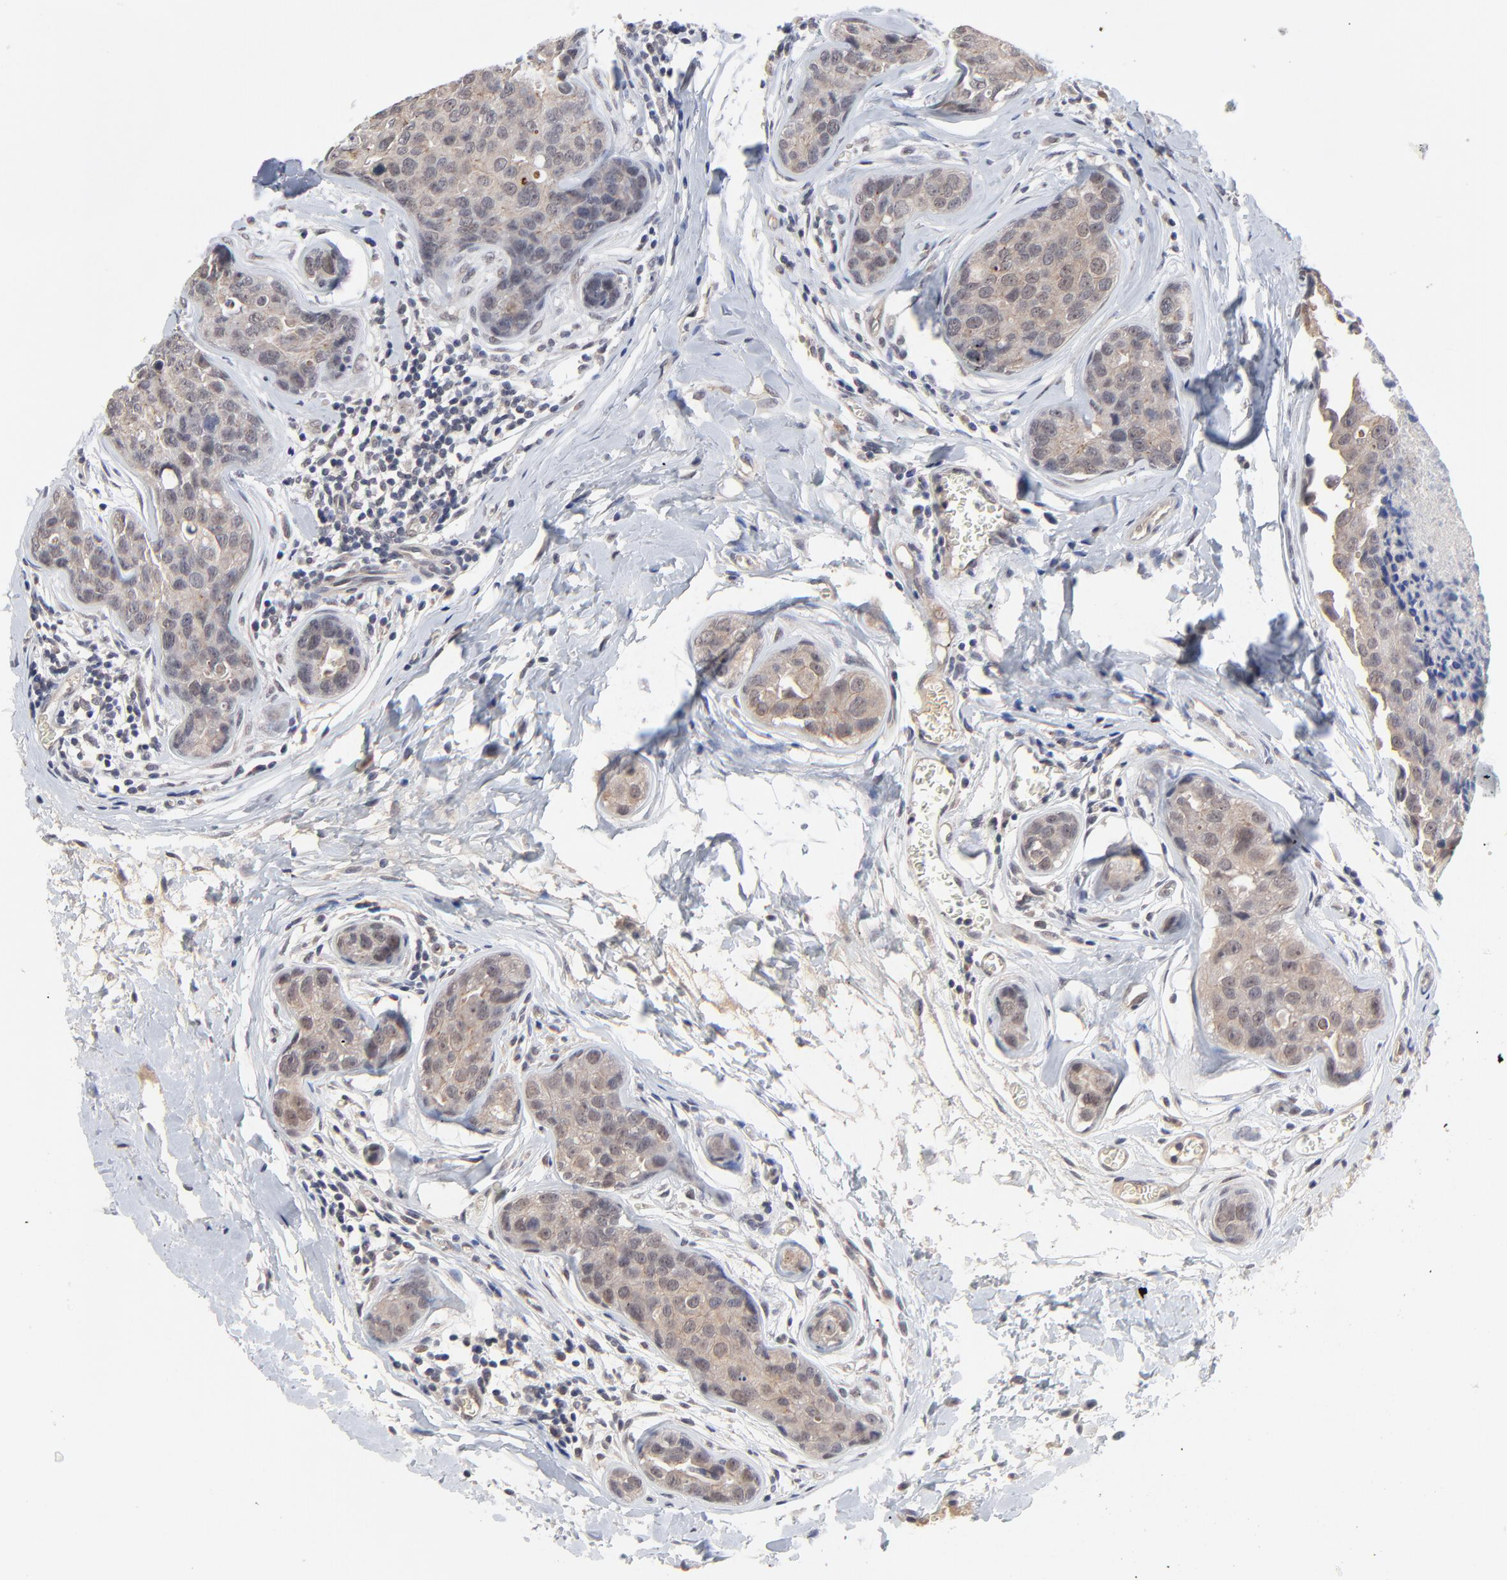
{"staining": {"intensity": "weak", "quantity": ">75%", "location": "cytoplasmic/membranous,nuclear"}, "tissue": "breast cancer", "cell_type": "Tumor cells", "image_type": "cancer", "snomed": [{"axis": "morphology", "description": "Duct carcinoma"}, {"axis": "topography", "description": "Breast"}], "caption": "Immunohistochemistry (IHC) of breast cancer exhibits low levels of weak cytoplasmic/membranous and nuclear positivity in approximately >75% of tumor cells.", "gene": "FAM199X", "patient": {"sex": "female", "age": 24}}